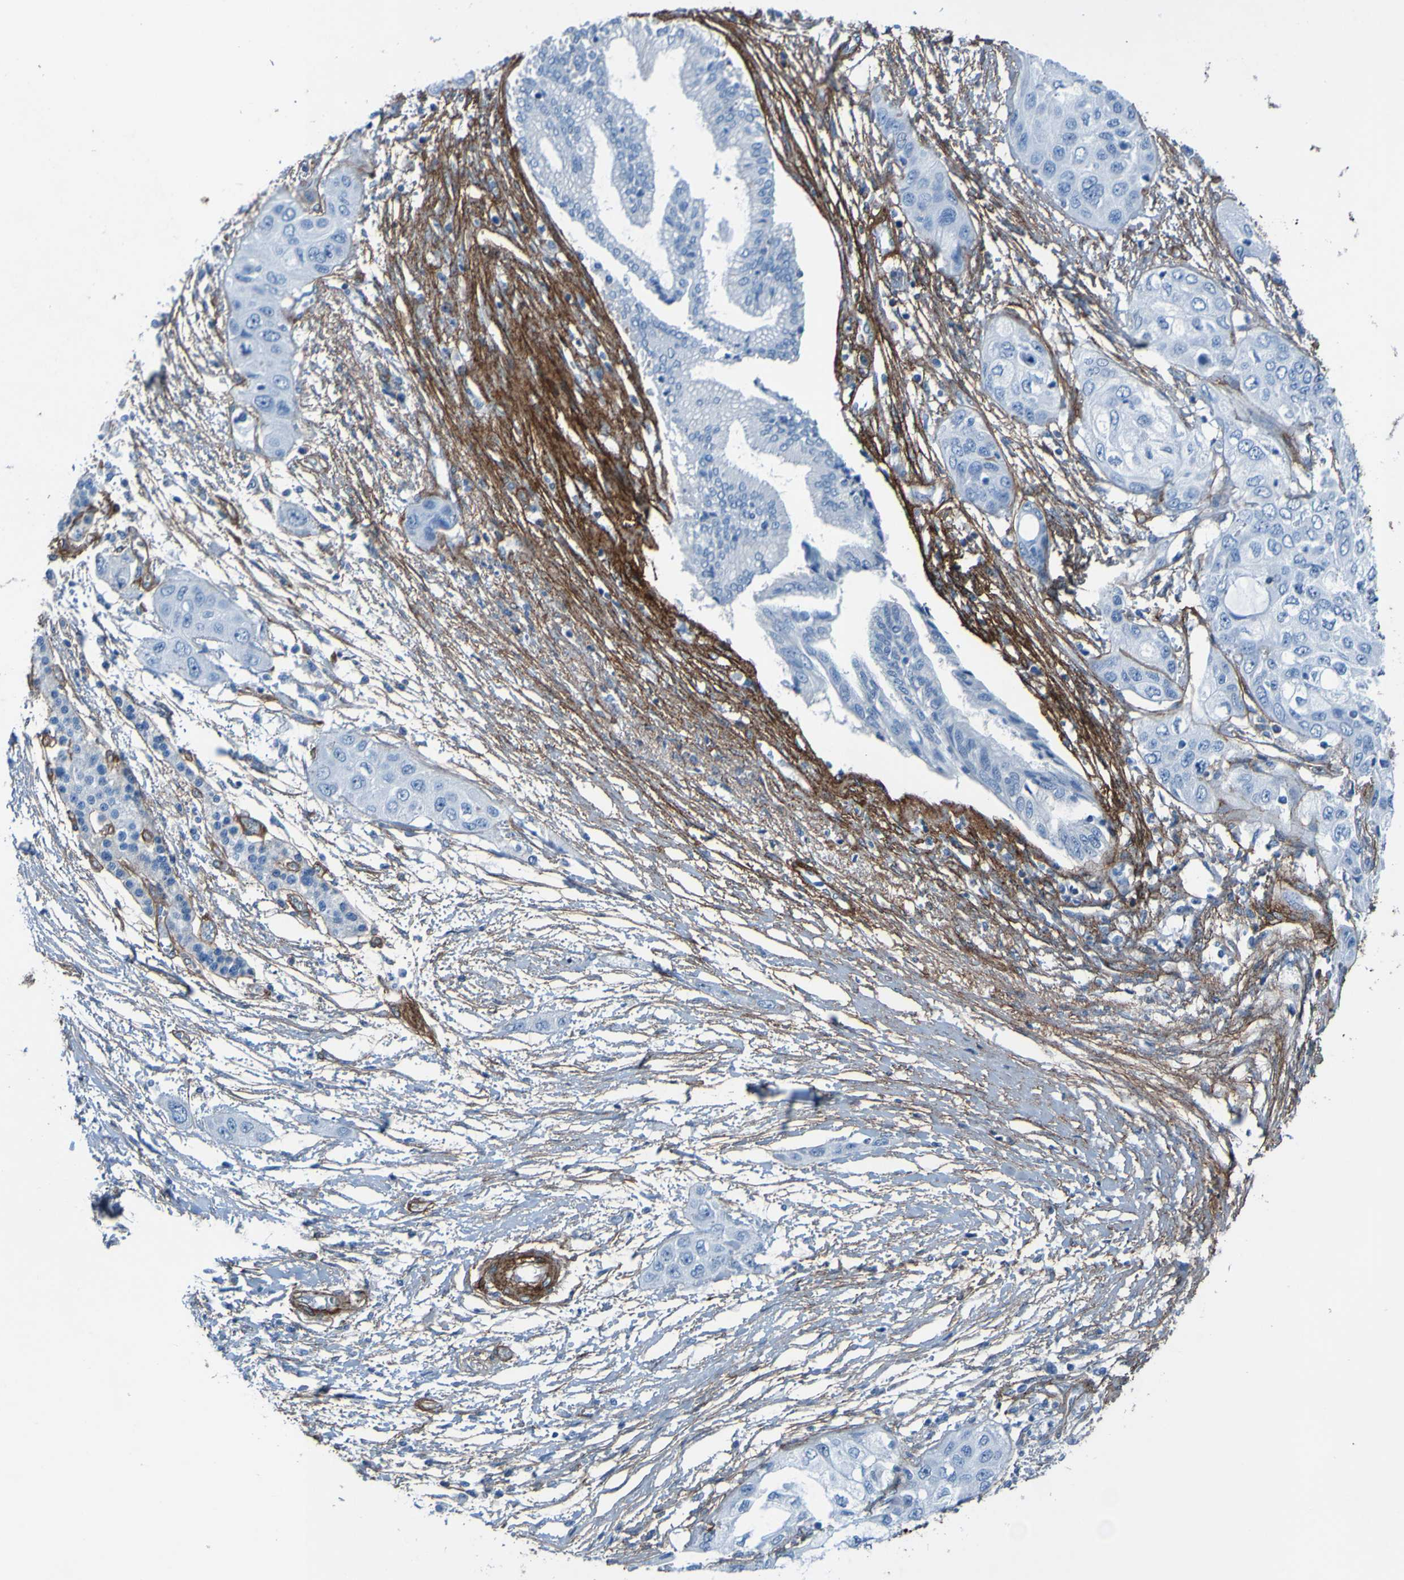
{"staining": {"intensity": "negative", "quantity": "none", "location": "none"}, "tissue": "pancreatic cancer", "cell_type": "Tumor cells", "image_type": "cancer", "snomed": [{"axis": "morphology", "description": "Adenocarcinoma, NOS"}, {"axis": "topography", "description": "Pancreas"}], "caption": "Immunohistochemical staining of pancreatic adenocarcinoma exhibits no significant expression in tumor cells. Nuclei are stained in blue.", "gene": "COL4A2", "patient": {"sex": "female", "age": 70}}